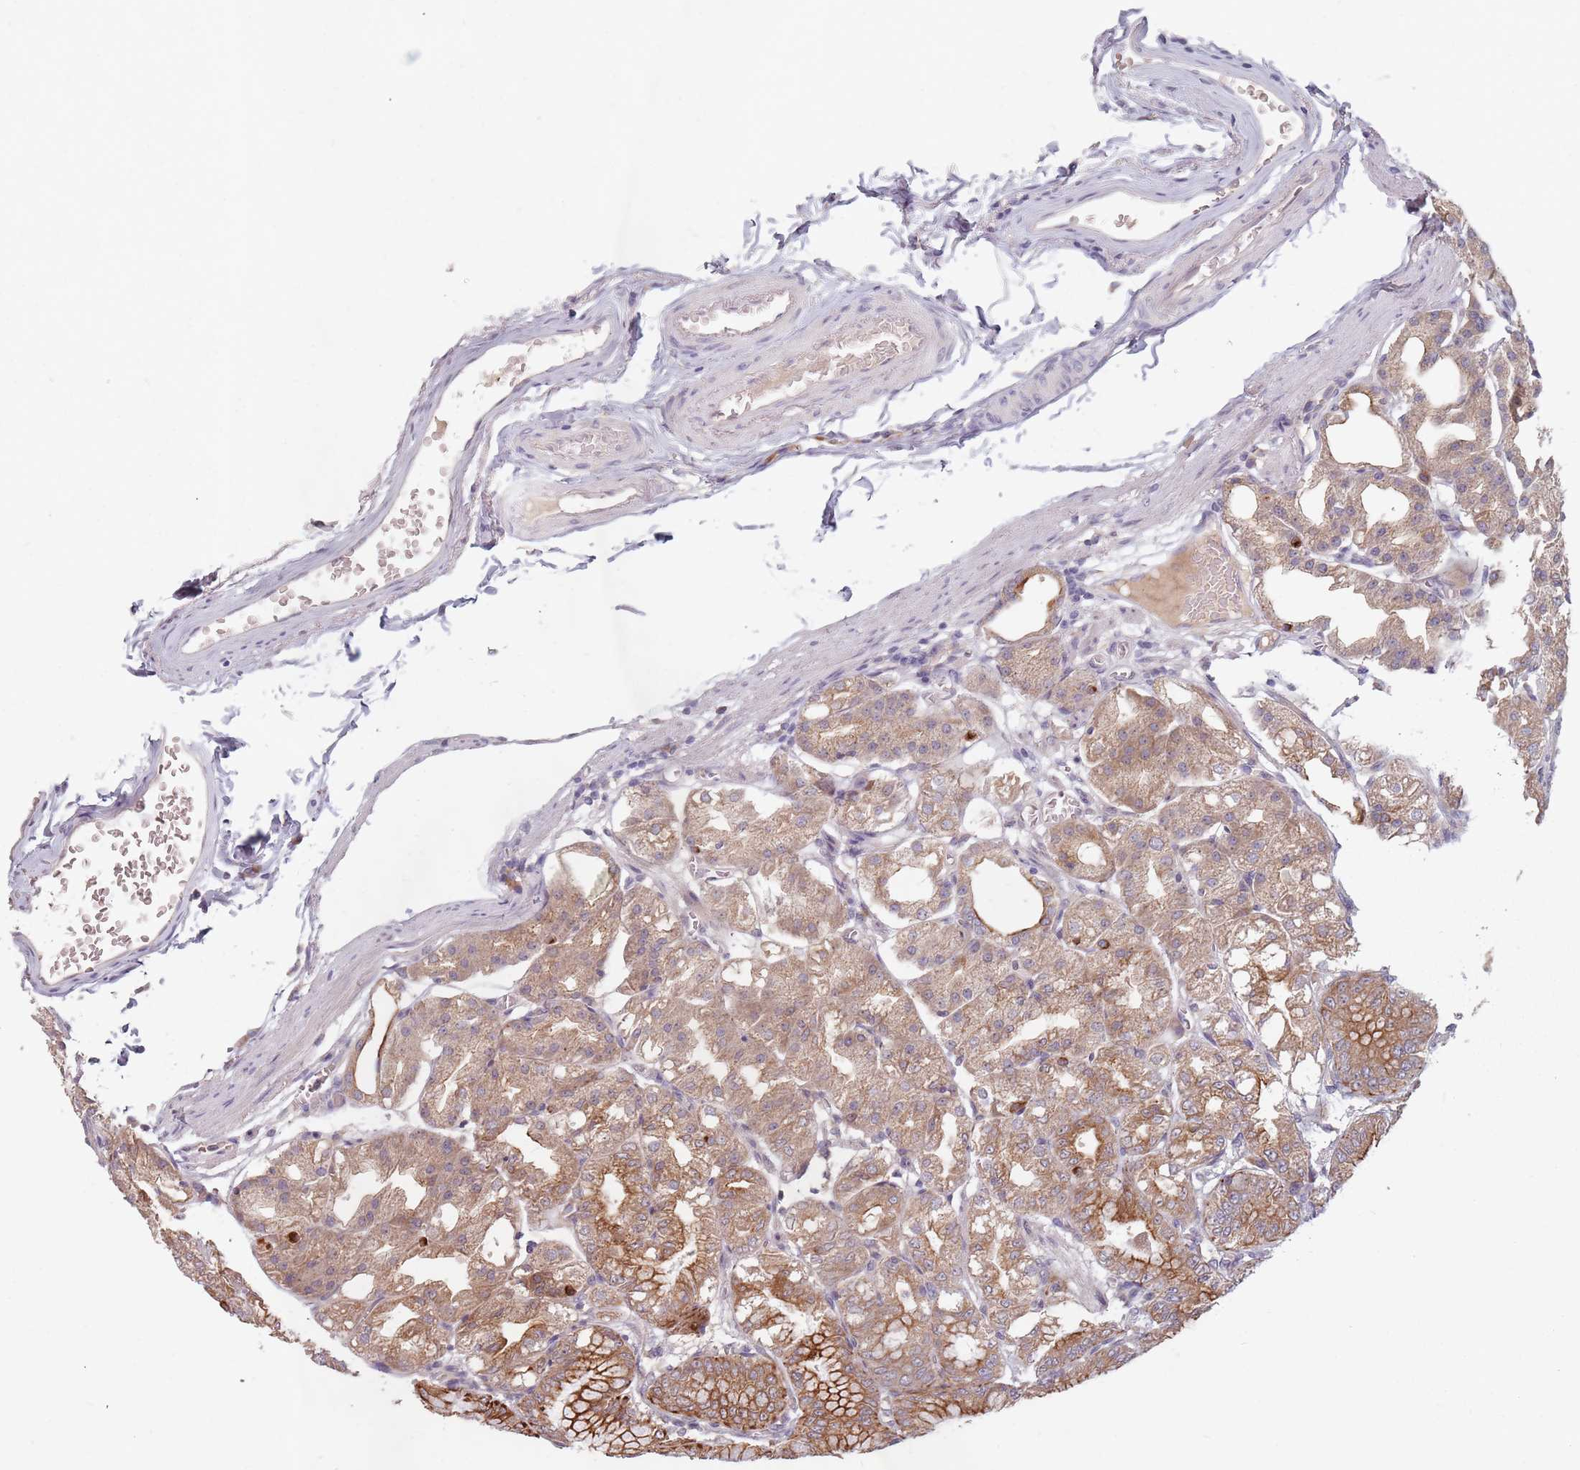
{"staining": {"intensity": "strong", "quantity": "25%-75%", "location": "cytoplasmic/membranous"}, "tissue": "stomach", "cell_type": "Glandular cells", "image_type": "normal", "snomed": [{"axis": "morphology", "description": "Normal tissue, NOS"}, {"axis": "topography", "description": "Stomach, lower"}], "caption": "High-power microscopy captured an immunohistochemistry image of unremarkable stomach, revealing strong cytoplasmic/membranous staining in about 25%-75% of glandular cells. The protein of interest is stained brown, and the nuclei are stained in blue (DAB (3,3'-diaminobenzidine) IHC with brightfield microscopy, high magnification).", "gene": "ADAL", "patient": {"sex": "male", "age": 71}}